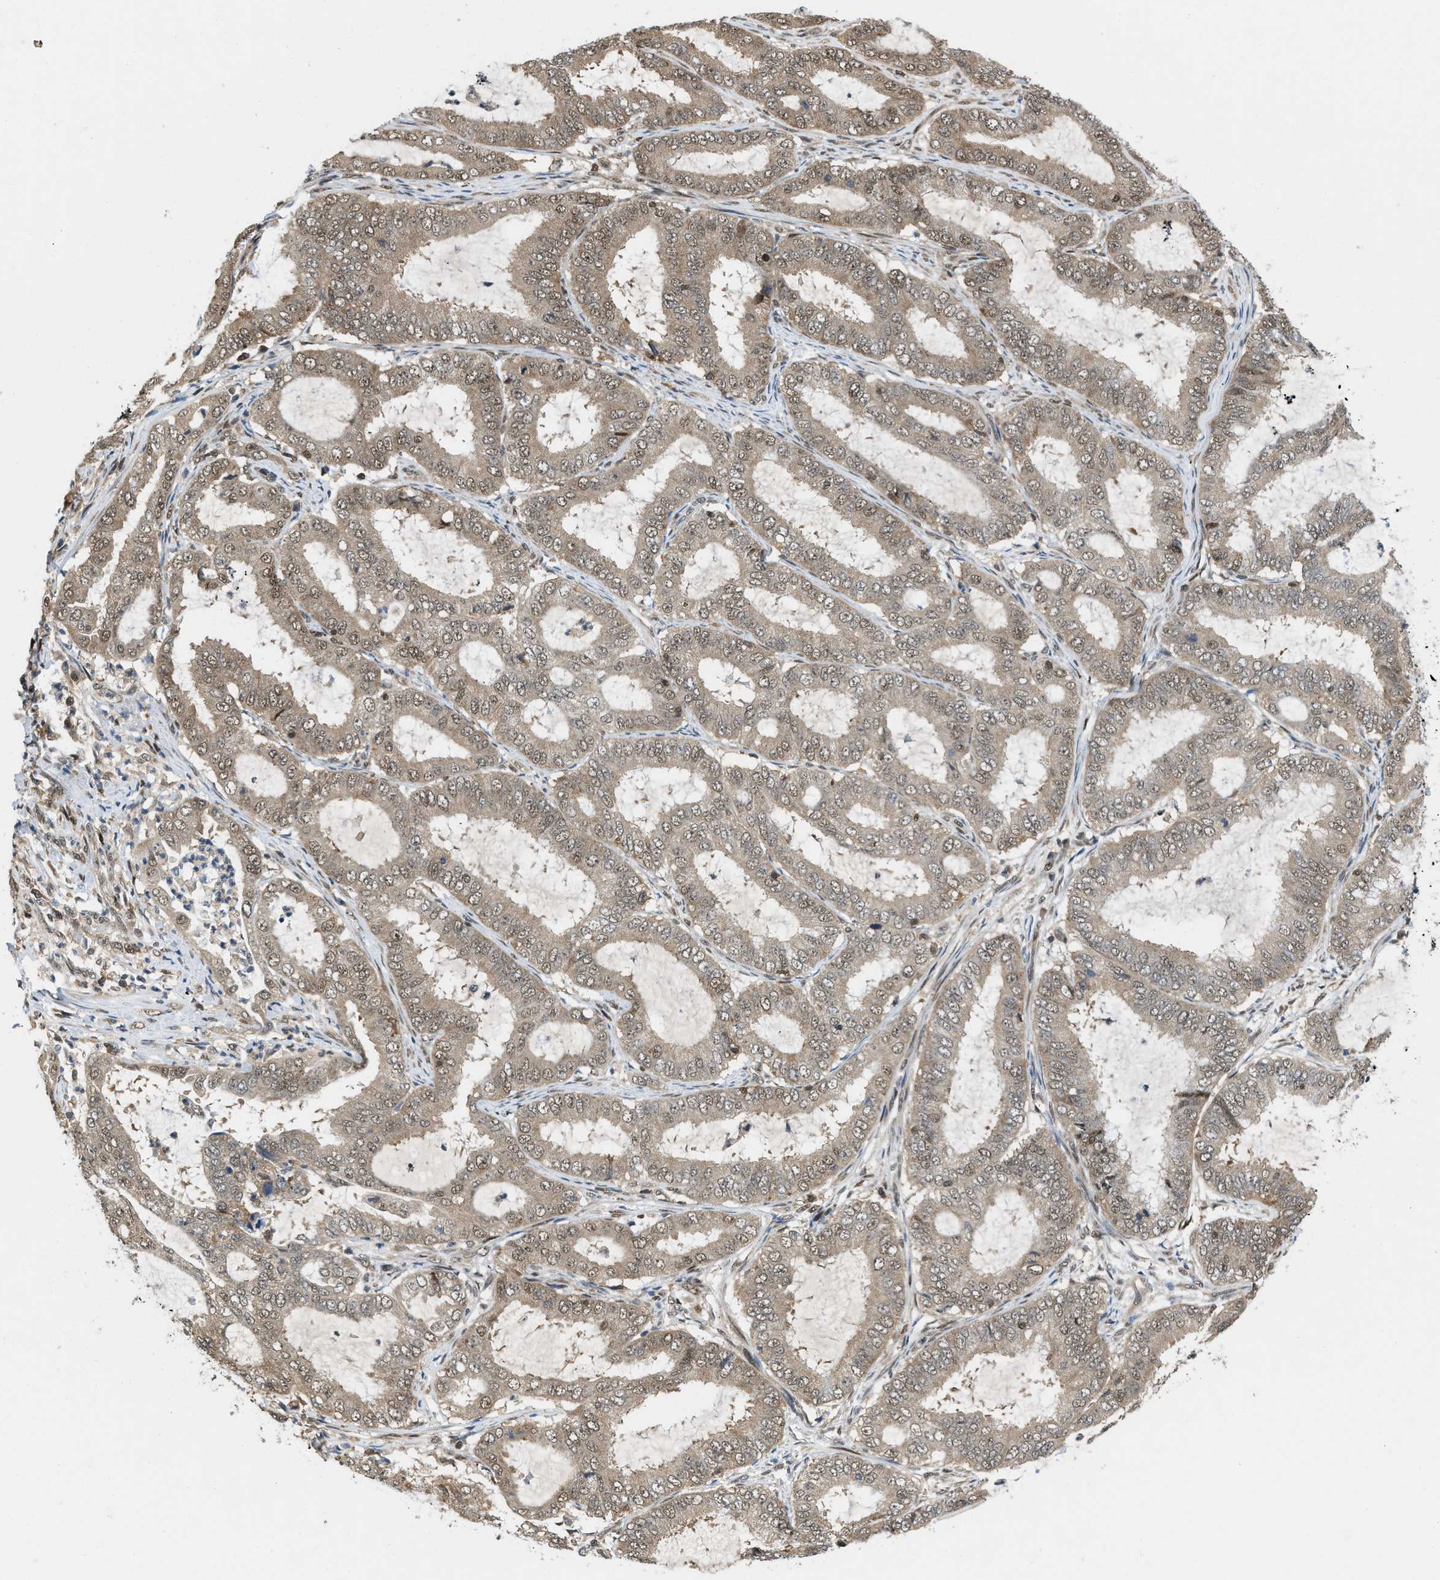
{"staining": {"intensity": "weak", "quantity": ">75%", "location": "cytoplasmic/membranous,nuclear"}, "tissue": "endometrial cancer", "cell_type": "Tumor cells", "image_type": "cancer", "snomed": [{"axis": "morphology", "description": "Adenocarcinoma, NOS"}, {"axis": "topography", "description": "Endometrium"}], "caption": "Approximately >75% of tumor cells in endometrial cancer exhibit weak cytoplasmic/membranous and nuclear protein staining as visualized by brown immunohistochemical staining.", "gene": "ATF7IP", "patient": {"sex": "female", "age": 70}}